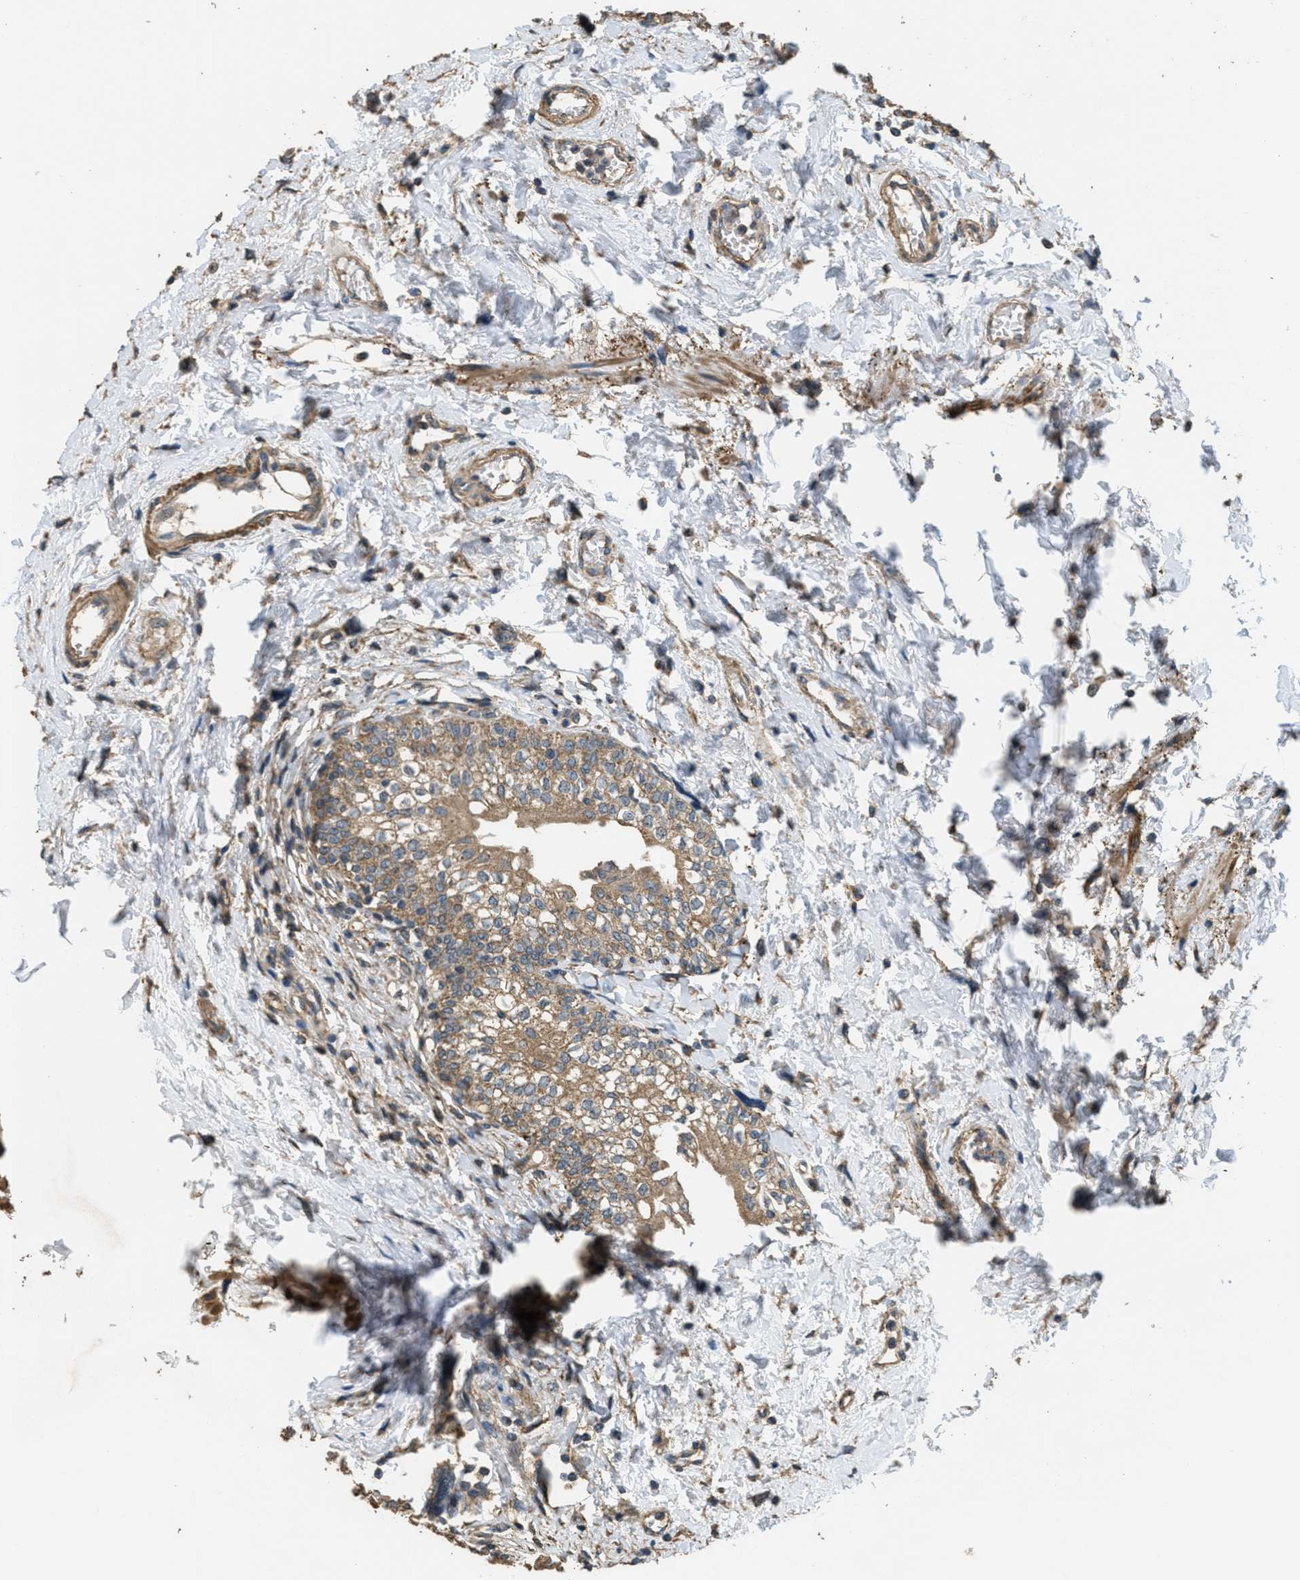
{"staining": {"intensity": "moderate", "quantity": ">75%", "location": "cytoplasmic/membranous"}, "tissue": "urinary bladder", "cell_type": "Urothelial cells", "image_type": "normal", "snomed": [{"axis": "morphology", "description": "Normal tissue, NOS"}, {"axis": "topography", "description": "Urinary bladder"}], "caption": "High-power microscopy captured an immunohistochemistry (IHC) histopathology image of unremarkable urinary bladder, revealing moderate cytoplasmic/membranous staining in about >75% of urothelial cells.", "gene": "THBS2", "patient": {"sex": "male", "age": 55}}